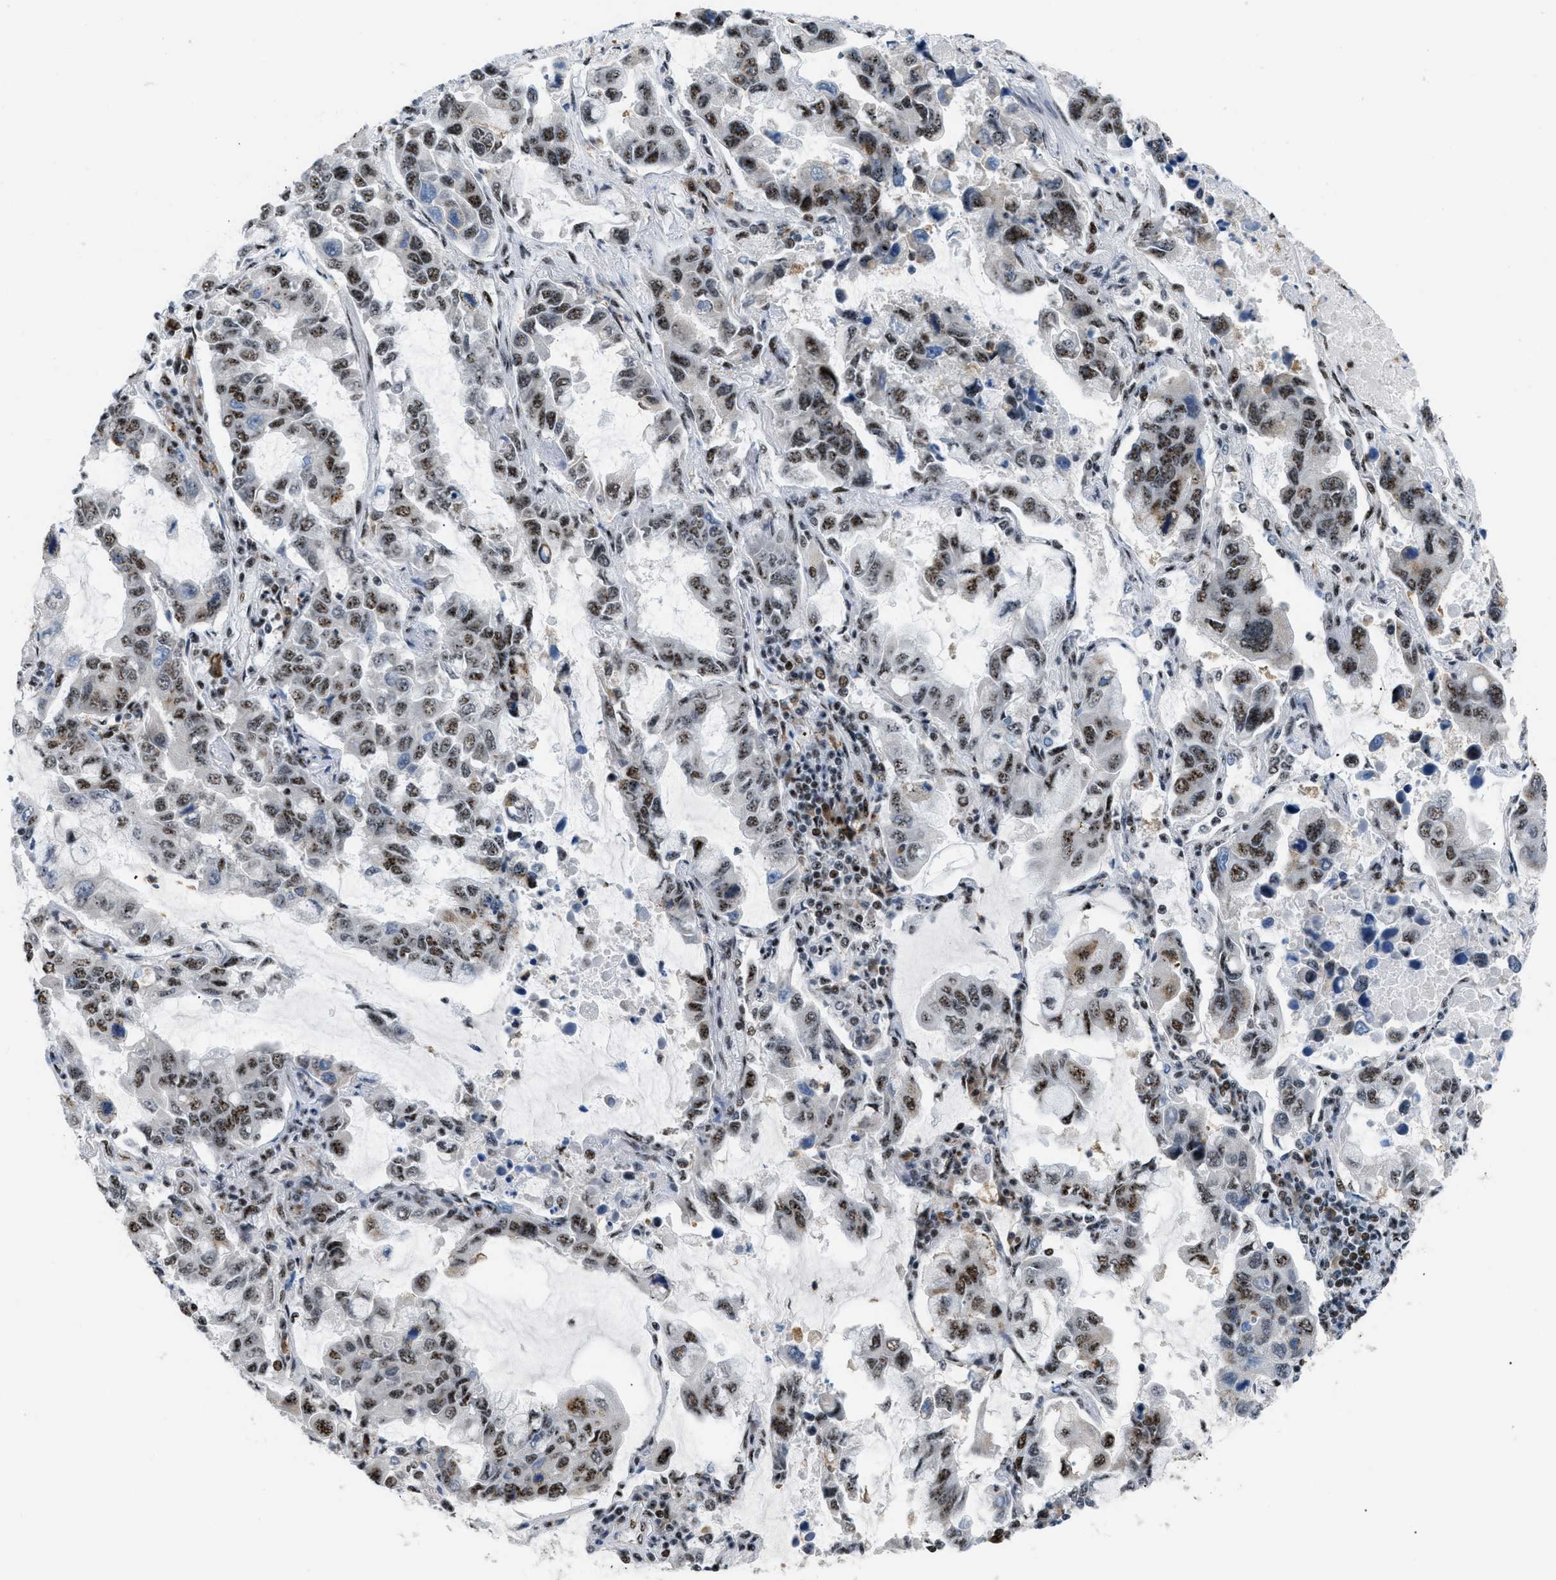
{"staining": {"intensity": "moderate", "quantity": ">75%", "location": "nuclear"}, "tissue": "lung cancer", "cell_type": "Tumor cells", "image_type": "cancer", "snomed": [{"axis": "morphology", "description": "Adenocarcinoma, NOS"}, {"axis": "topography", "description": "Lung"}], "caption": "Protein expression analysis of human adenocarcinoma (lung) reveals moderate nuclear expression in about >75% of tumor cells.", "gene": "CDR2", "patient": {"sex": "male", "age": 64}}